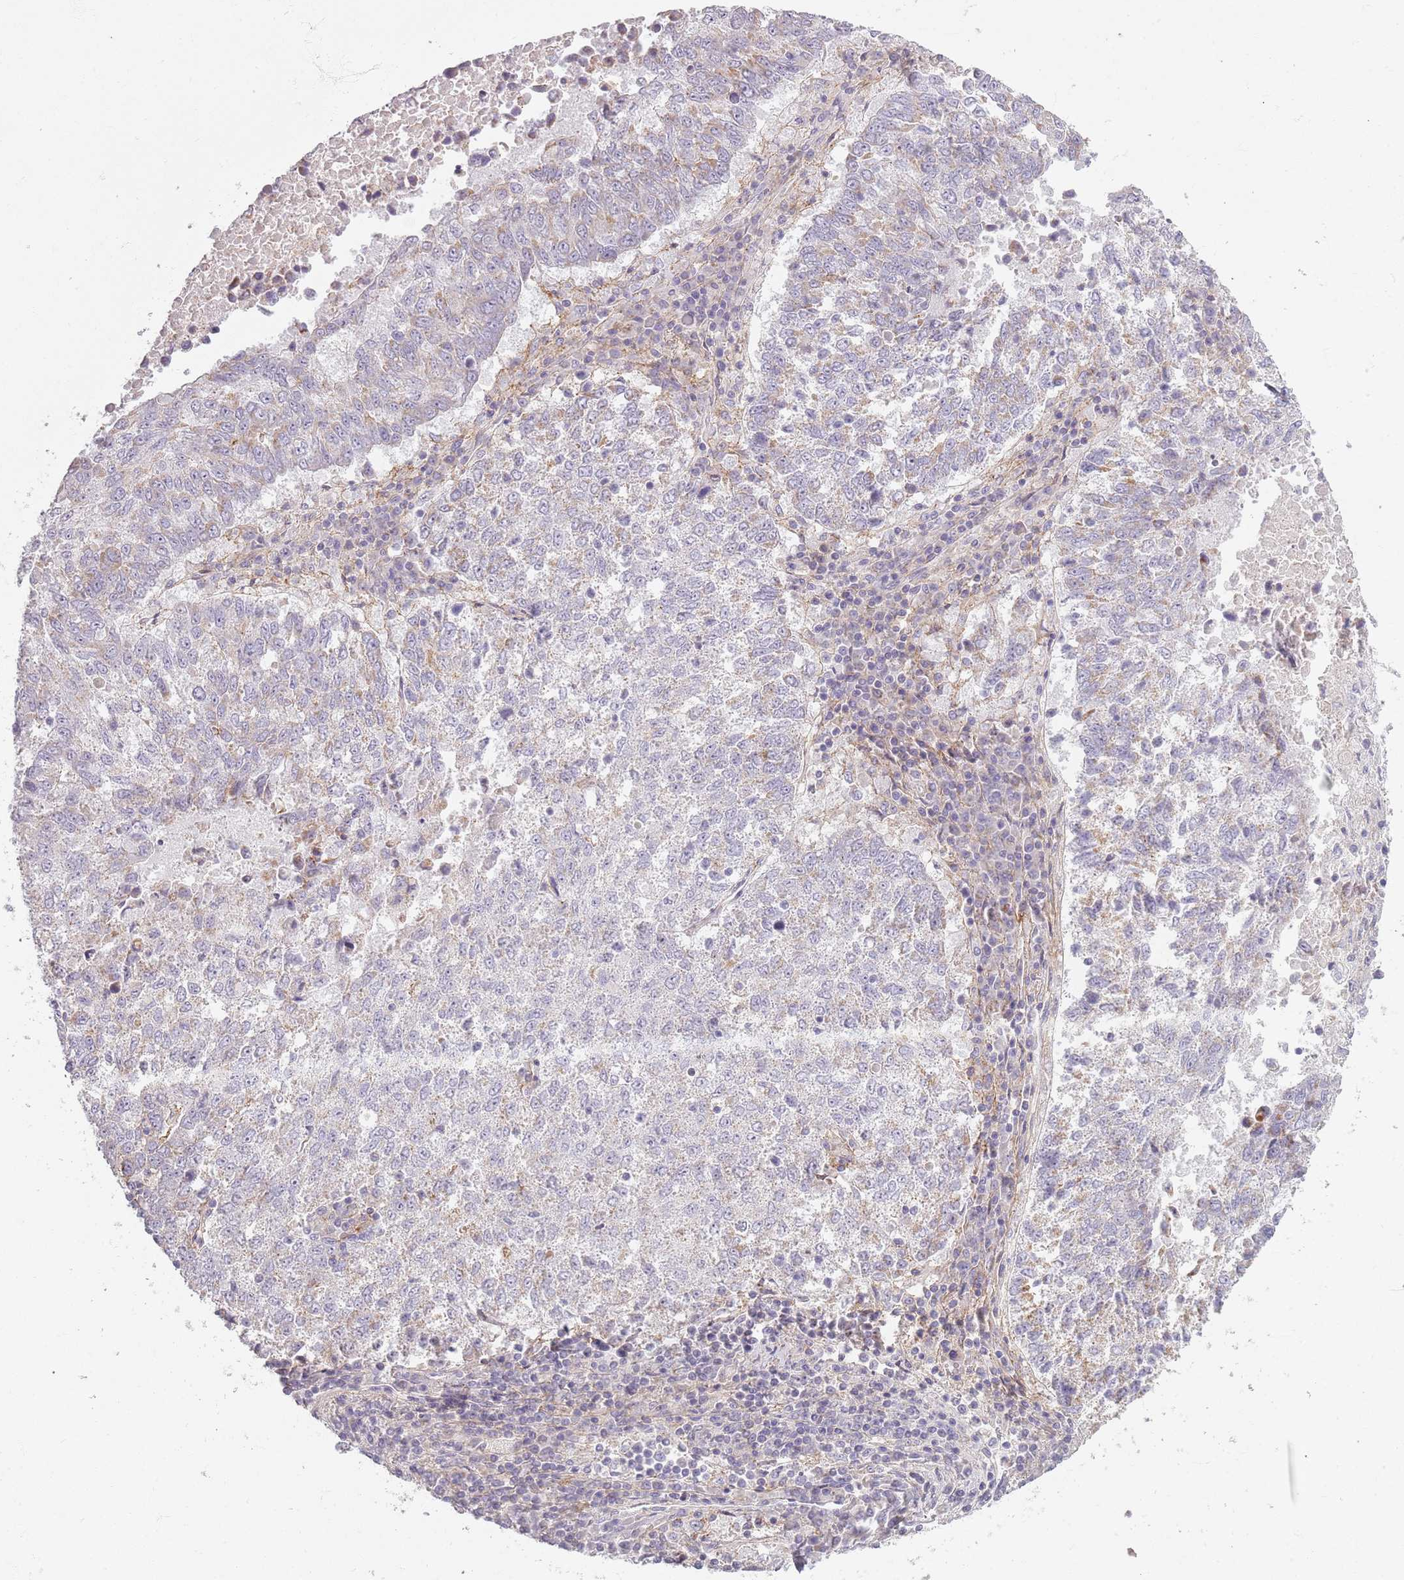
{"staining": {"intensity": "weak", "quantity": "<25%", "location": "cytoplasmic/membranous"}, "tissue": "lung cancer", "cell_type": "Tumor cells", "image_type": "cancer", "snomed": [{"axis": "morphology", "description": "Squamous cell carcinoma, NOS"}, {"axis": "topography", "description": "Lung"}], "caption": "This is an immunohistochemistry micrograph of lung cancer. There is no positivity in tumor cells.", "gene": "SYNGR3", "patient": {"sex": "male", "age": 73}}